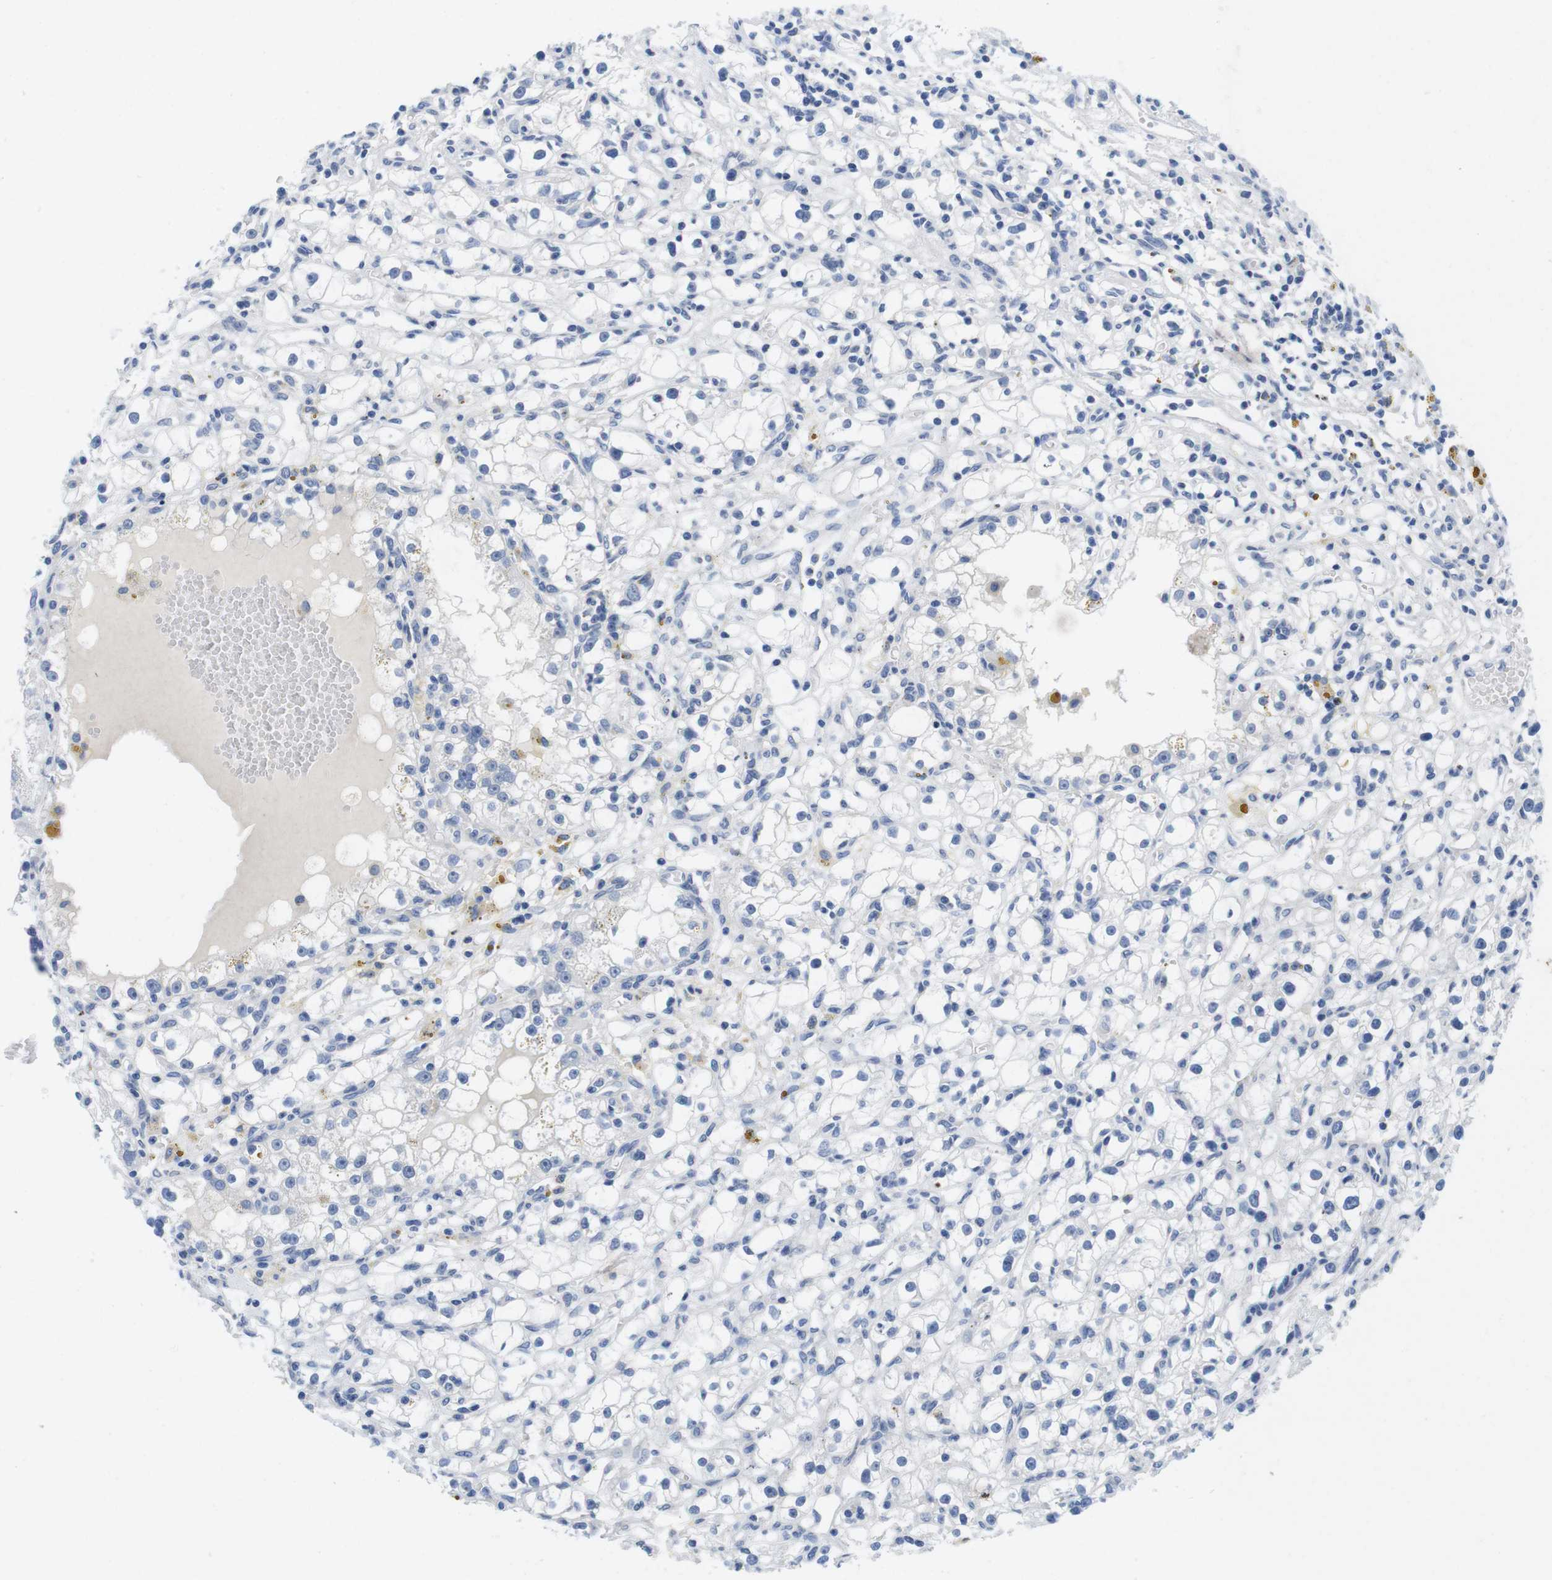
{"staining": {"intensity": "negative", "quantity": "none", "location": "none"}, "tissue": "renal cancer", "cell_type": "Tumor cells", "image_type": "cancer", "snomed": [{"axis": "morphology", "description": "Adenocarcinoma, NOS"}, {"axis": "topography", "description": "Kidney"}], "caption": "This is an IHC micrograph of human renal cancer. There is no expression in tumor cells.", "gene": "MAP6", "patient": {"sex": "male", "age": 56}}